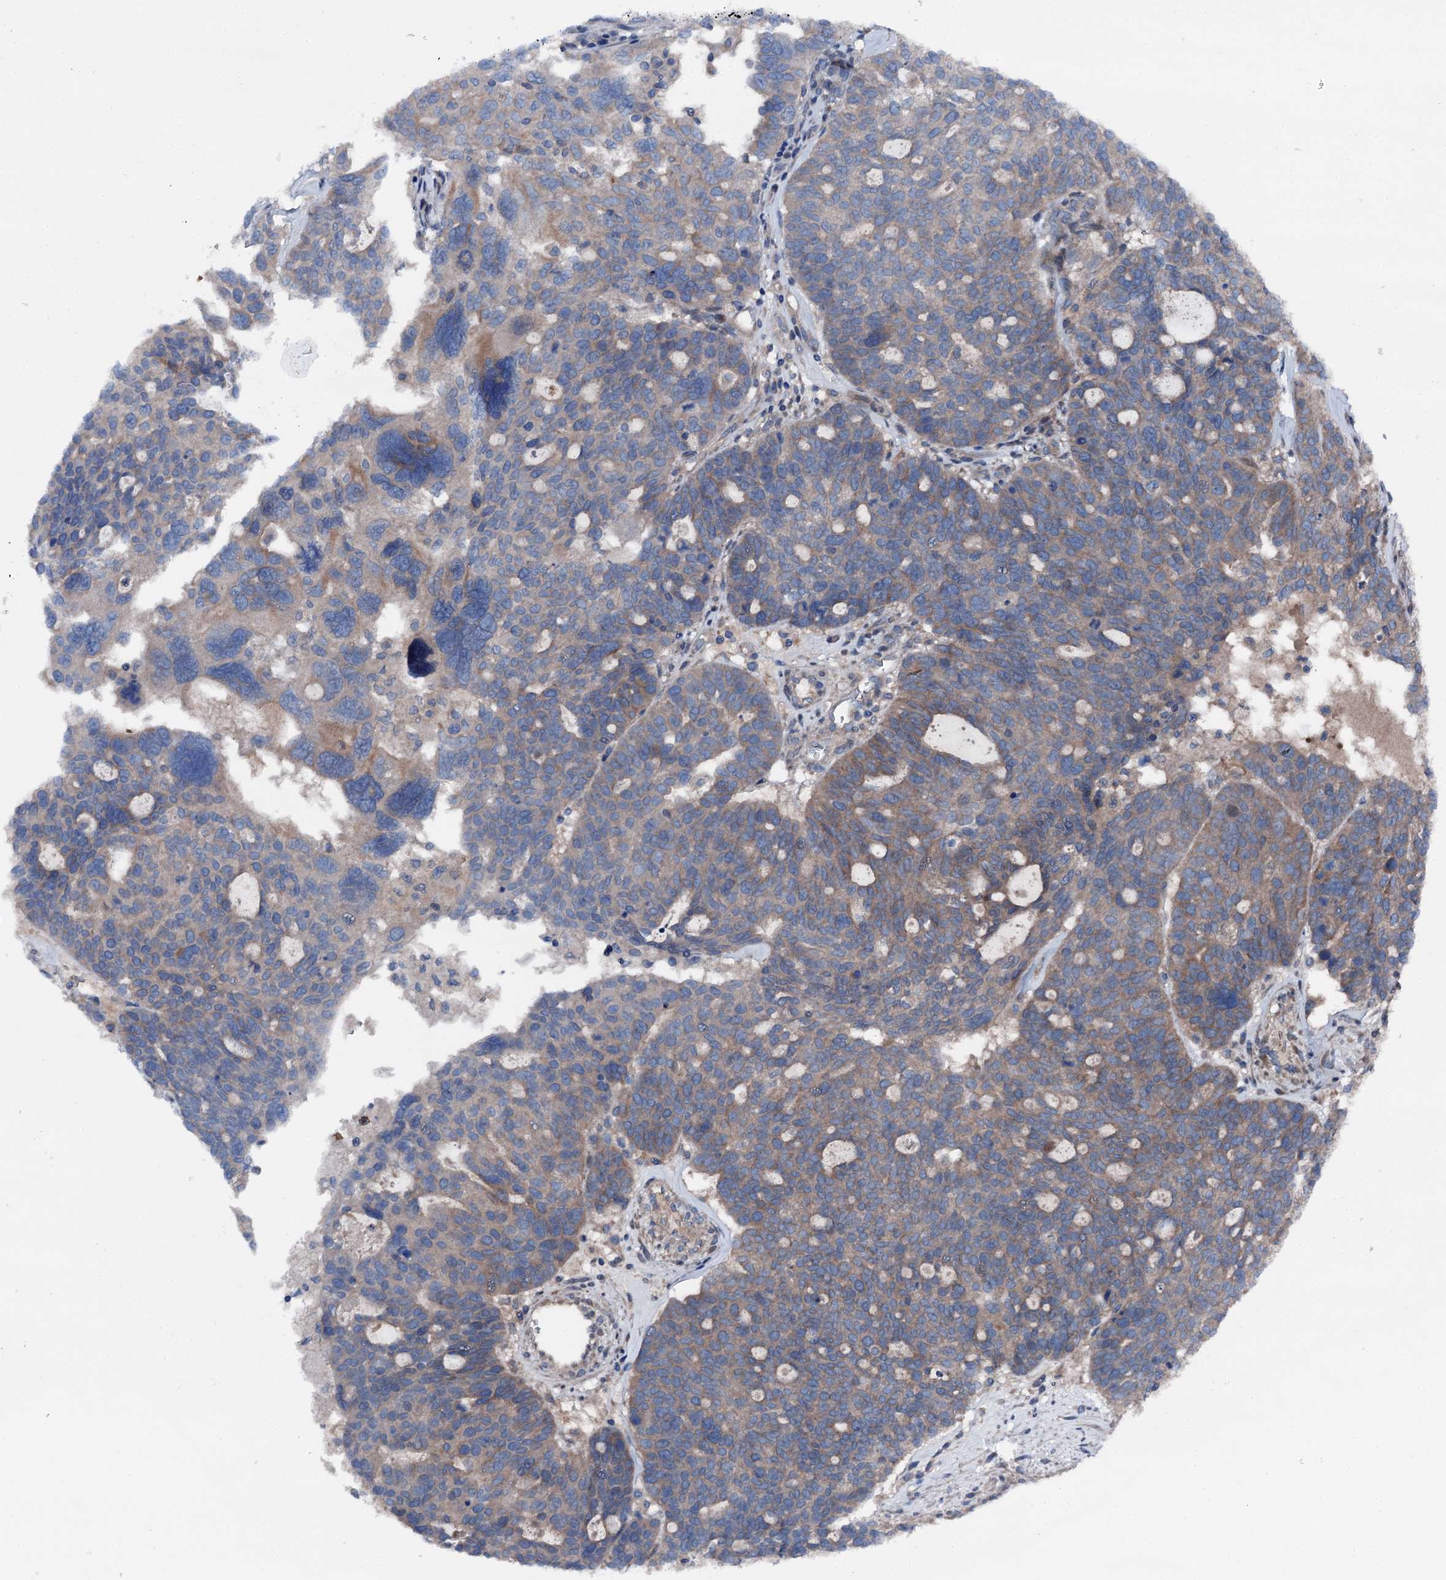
{"staining": {"intensity": "moderate", "quantity": "25%-75%", "location": "cytoplasmic/membranous"}, "tissue": "ovarian cancer", "cell_type": "Tumor cells", "image_type": "cancer", "snomed": [{"axis": "morphology", "description": "Cystadenocarcinoma, serous, NOS"}, {"axis": "topography", "description": "Ovary"}], "caption": "Serous cystadenocarcinoma (ovarian) stained with immunohistochemistry demonstrates moderate cytoplasmic/membranous expression in approximately 25%-75% of tumor cells.", "gene": "SLC22A25", "patient": {"sex": "female", "age": 59}}